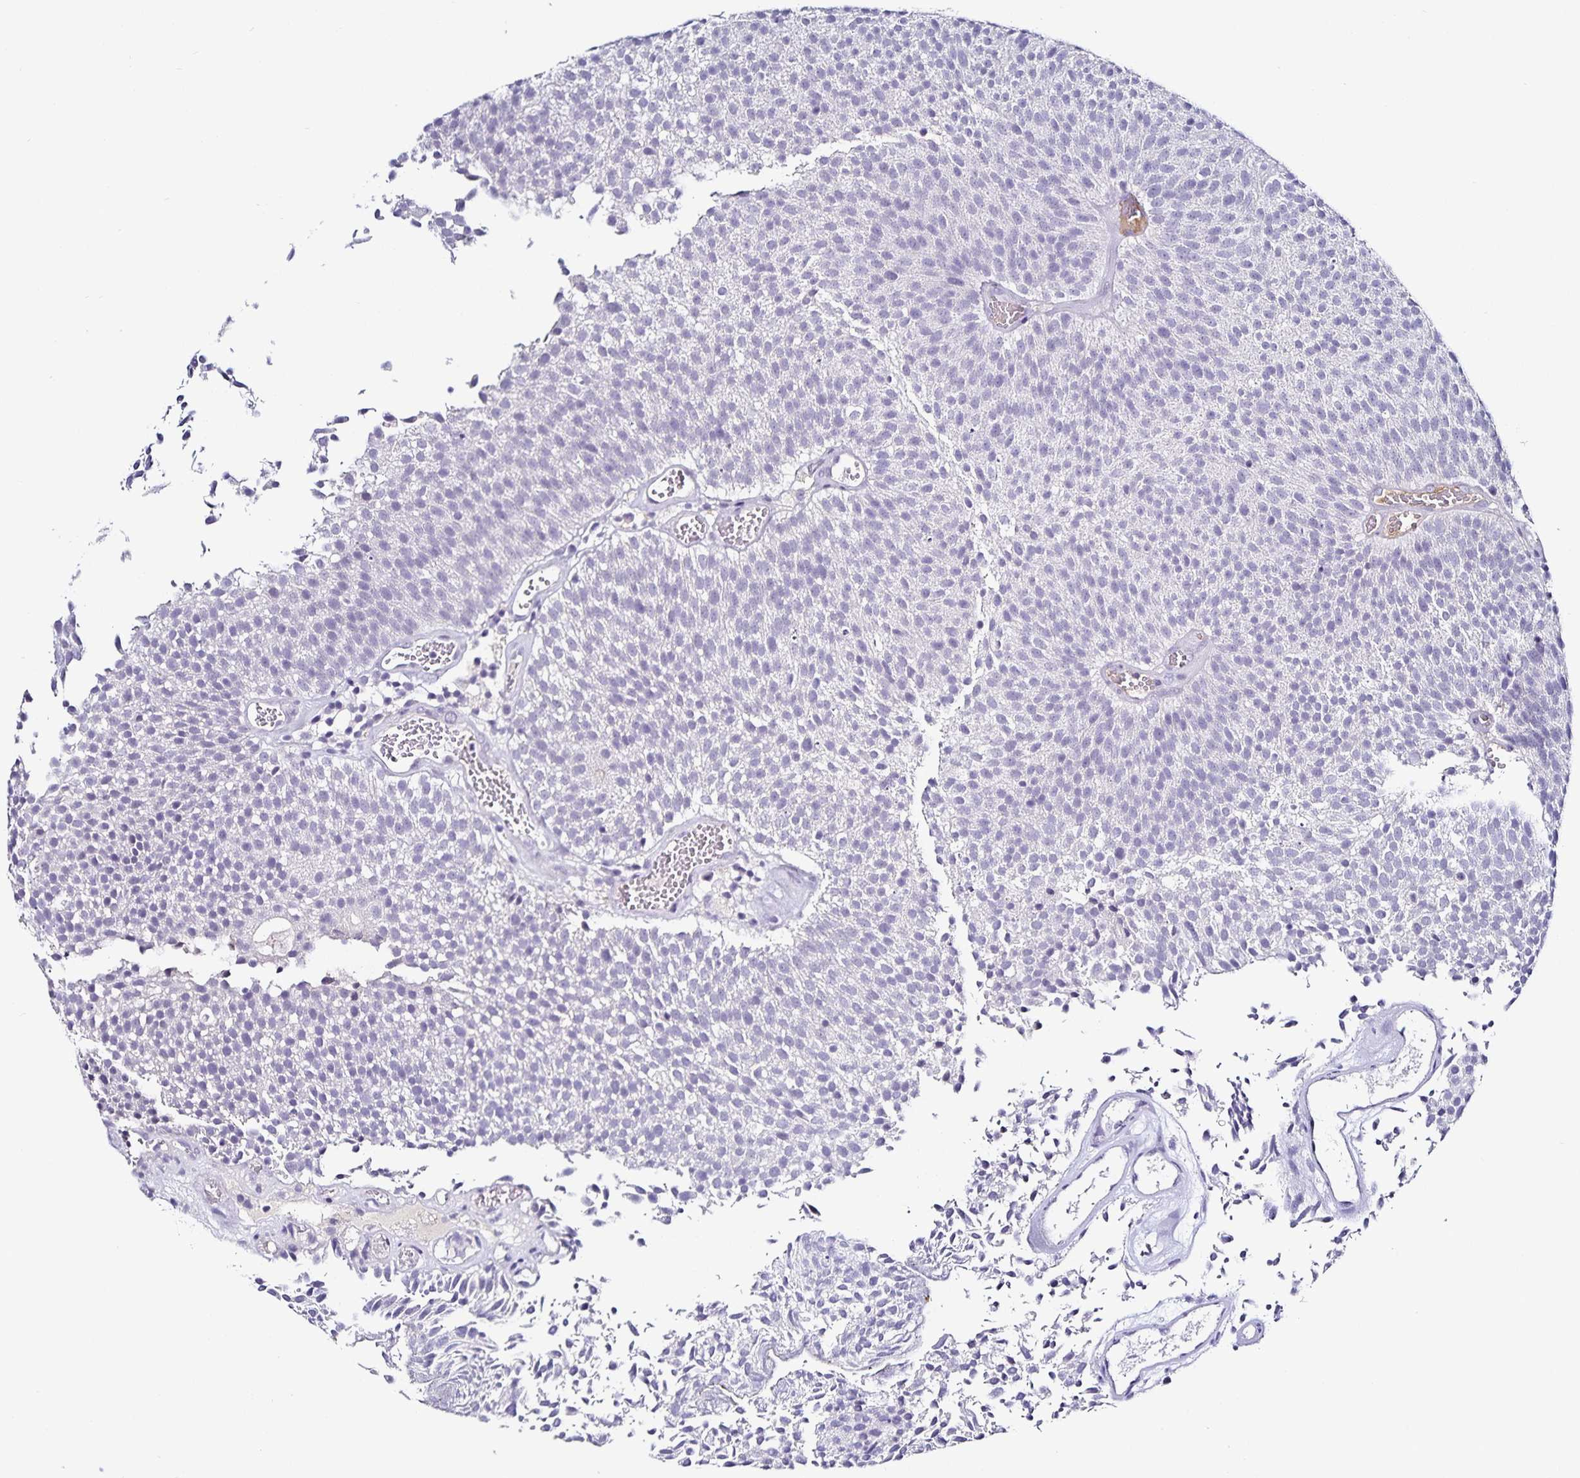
{"staining": {"intensity": "negative", "quantity": "none", "location": "none"}, "tissue": "urothelial cancer", "cell_type": "Tumor cells", "image_type": "cancer", "snomed": [{"axis": "morphology", "description": "Urothelial carcinoma, Low grade"}, {"axis": "topography", "description": "Urinary bladder"}], "caption": "Tumor cells are negative for brown protein staining in urothelial carcinoma (low-grade).", "gene": "TTR", "patient": {"sex": "female", "age": 79}}